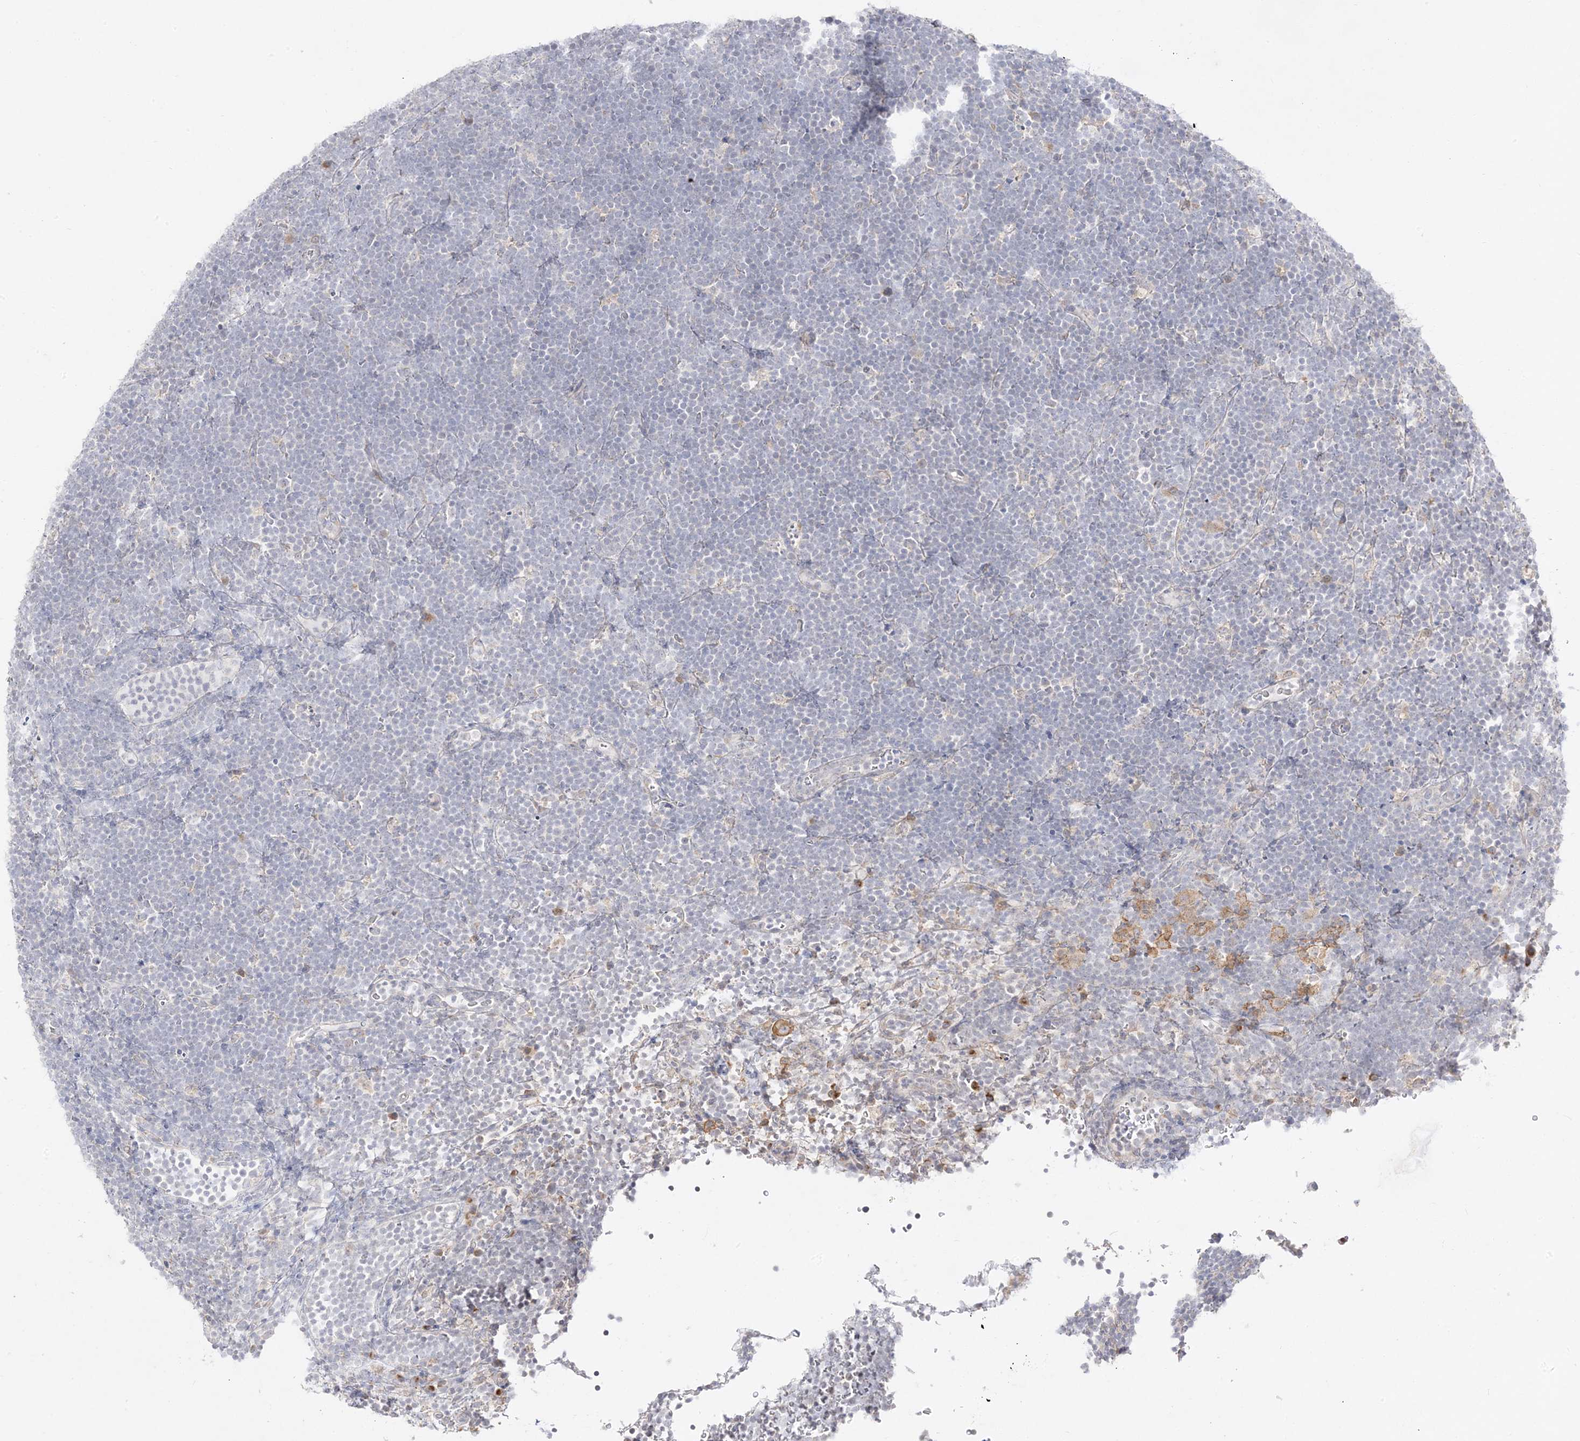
{"staining": {"intensity": "negative", "quantity": "none", "location": "none"}, "tissue": "lymphoma", "cell_type": "Tumor cells", "image_type": "cancer", "snomed": [{"axis": "morphology", "description": "Malignant lymphoma, non-Hodgkin's type, High grade"}, {"axis": "topography", "description": "Lymph node"}], "caption": "High-grade malignant lymphoma, non-Hodgkin's type was stained to show a protein in brown. There is no significant expression in tumor cells.", "gene": "C2CD2", "patient": {"sex": "male", "age": 13}}